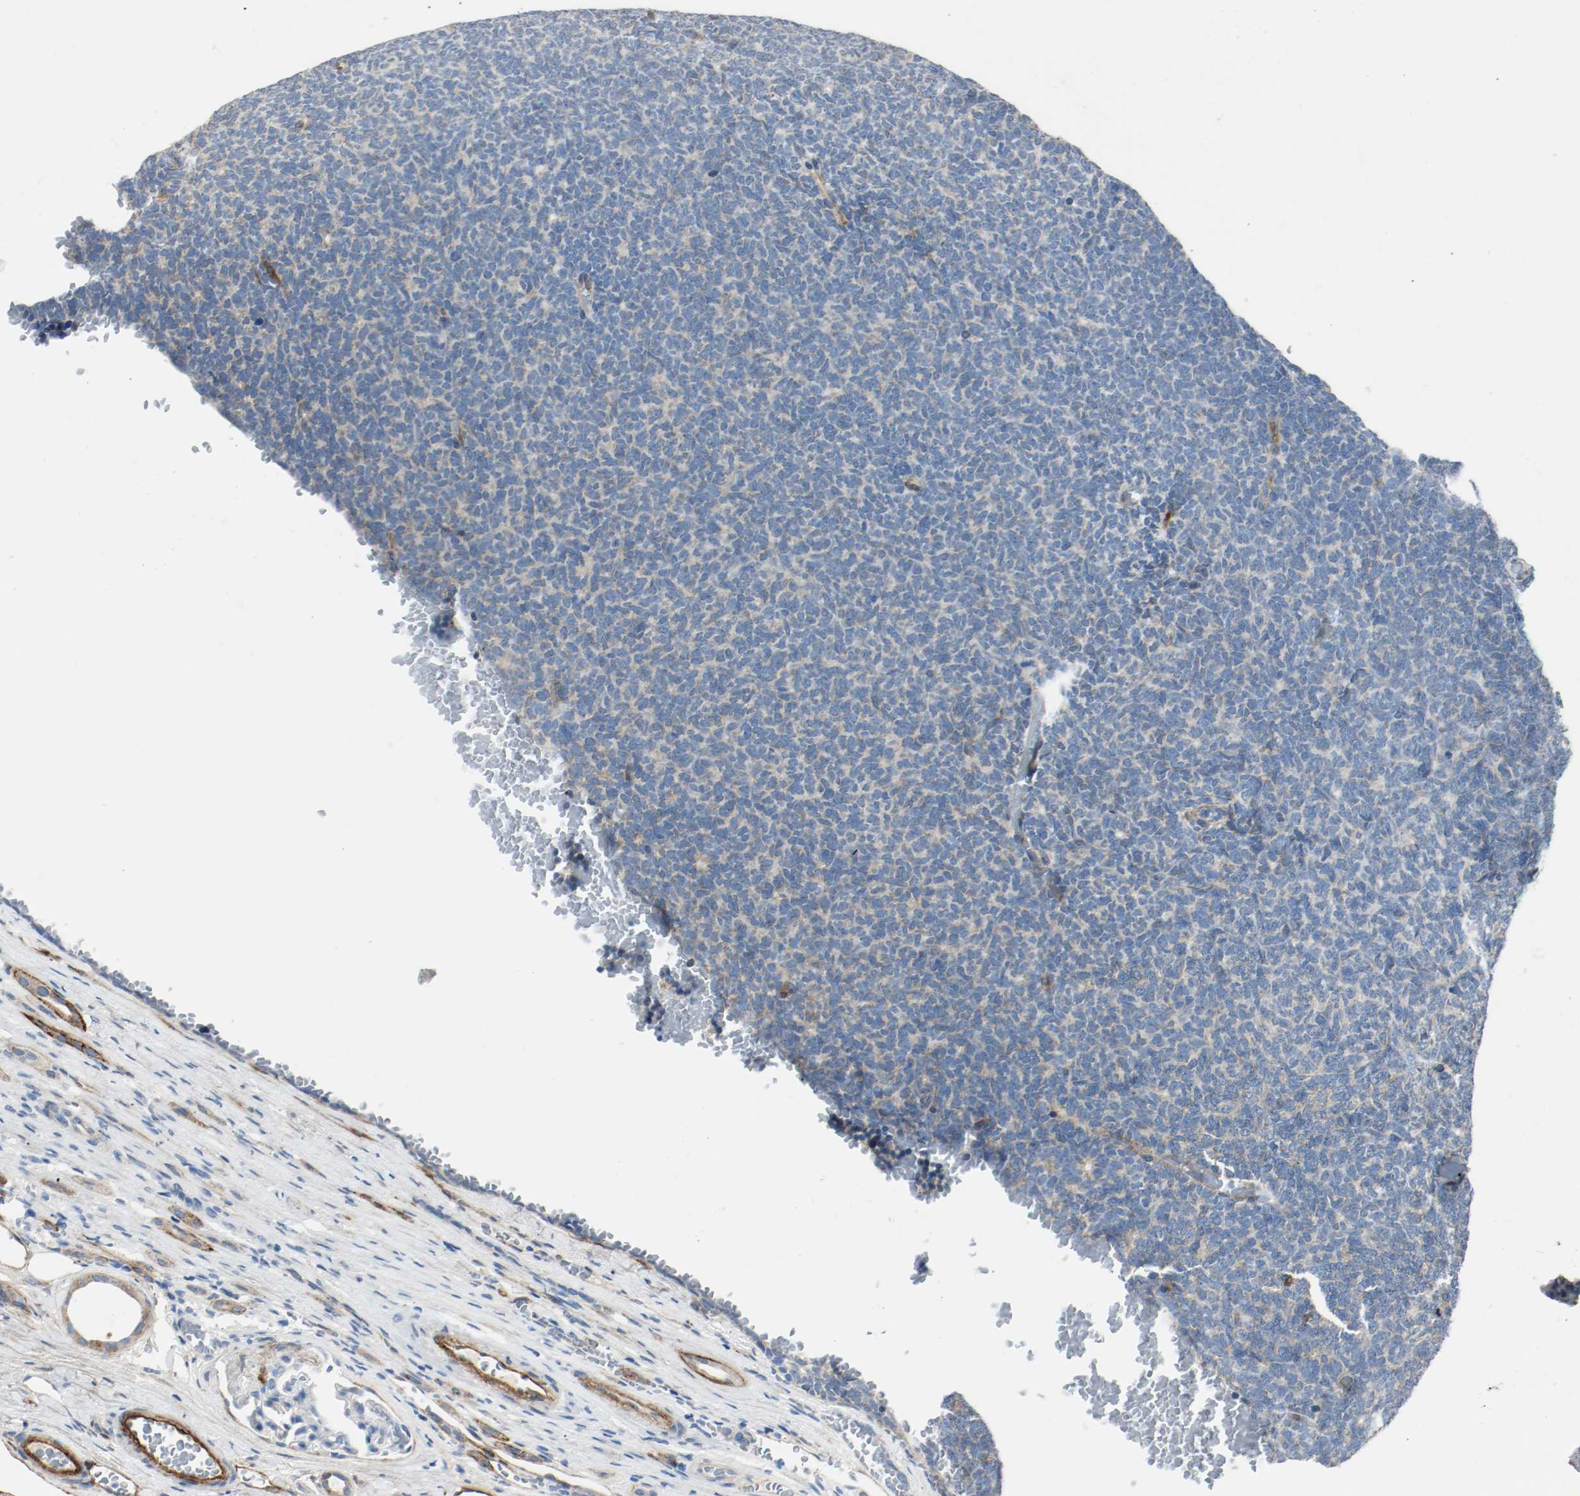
{"staining": {"intensity": "negative", "quantity": "none", "location": "none"}, "tissue": "renal cancer", "cell_type": "Tumor cells", "image_type": "cancer", "snomed": [{"axis": "morphology", "description": "Neoplasm, malignant, NOS"}, {"axis": "topography", "description": "Kidney"}], "caption": "A micrograph of renal neoplasm (malignant) stained for a protein reveals no brown staining in tumor cells. (Stains: DAB immunohistochemistry with hematoxylin counter stain, Microscopy: brightfield microscopy at high magnification).", "gene": "LAMB1", "patient": {"sex": "male", "age": 28}}